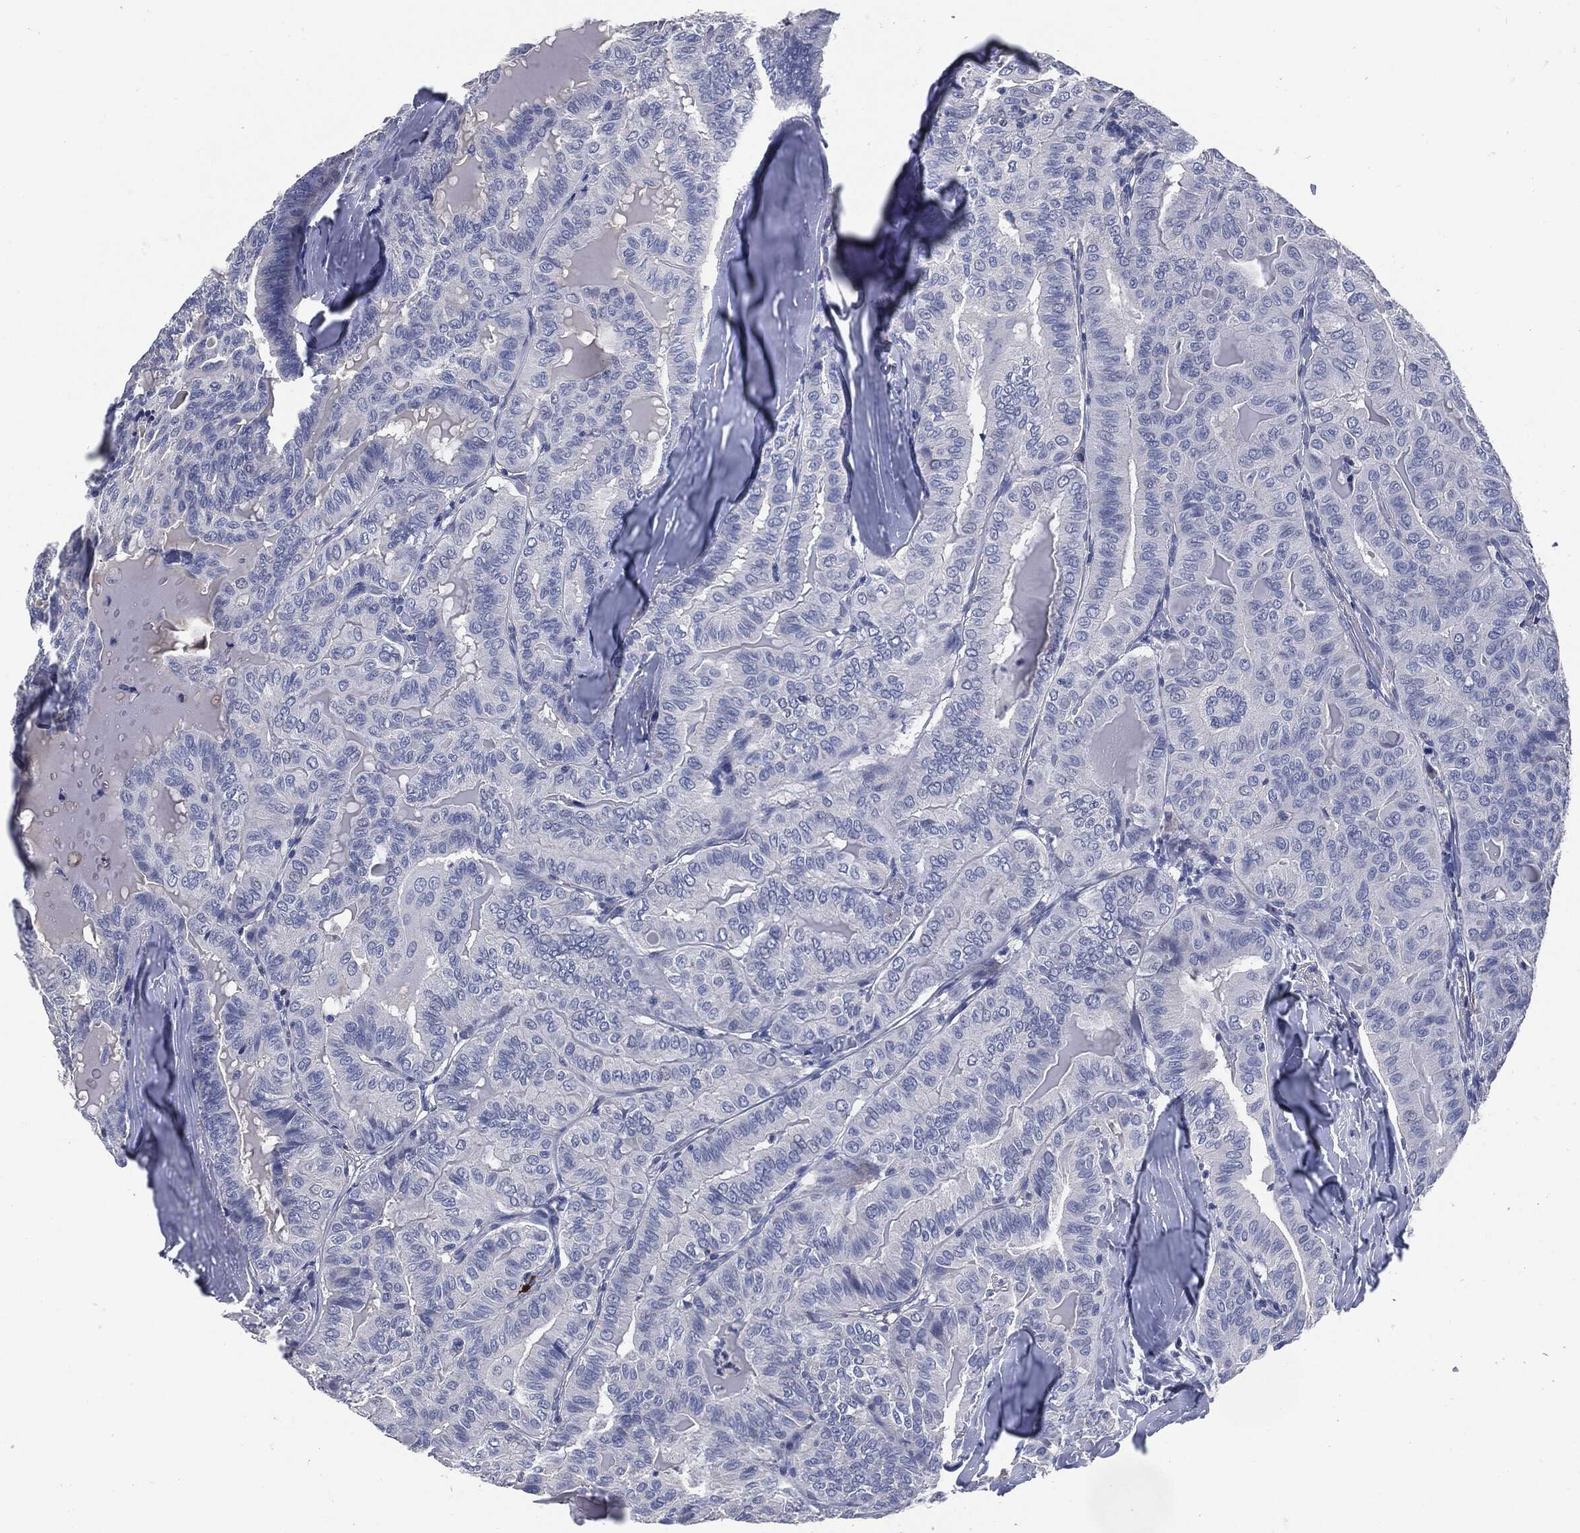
{"staining": {"intensity": "negative", "quantity": "none", "location": "none"}, "tissue": "thyroid cancer", "cell_type": "Tumor cells", "image_type": "cancer", "snomed": [{"axis": "morphology", "description": "Papillary adenocarcinoma, NOS"}, {"axis": "topography", "description": "Thyroid gland"}], "caption": "Immunohistochemistry (IHC) photomicrograph of thyroid cancer stained for a protein (brown), which demonstrates no staining in tumor cells. The staining is performed using DAB (3,3'-diaminobenzidine) brown chromogen with nuclei counter-stained in using hematoxylin.", "gene": "CD27", "patient": {"sex": "female", "age": 68}}